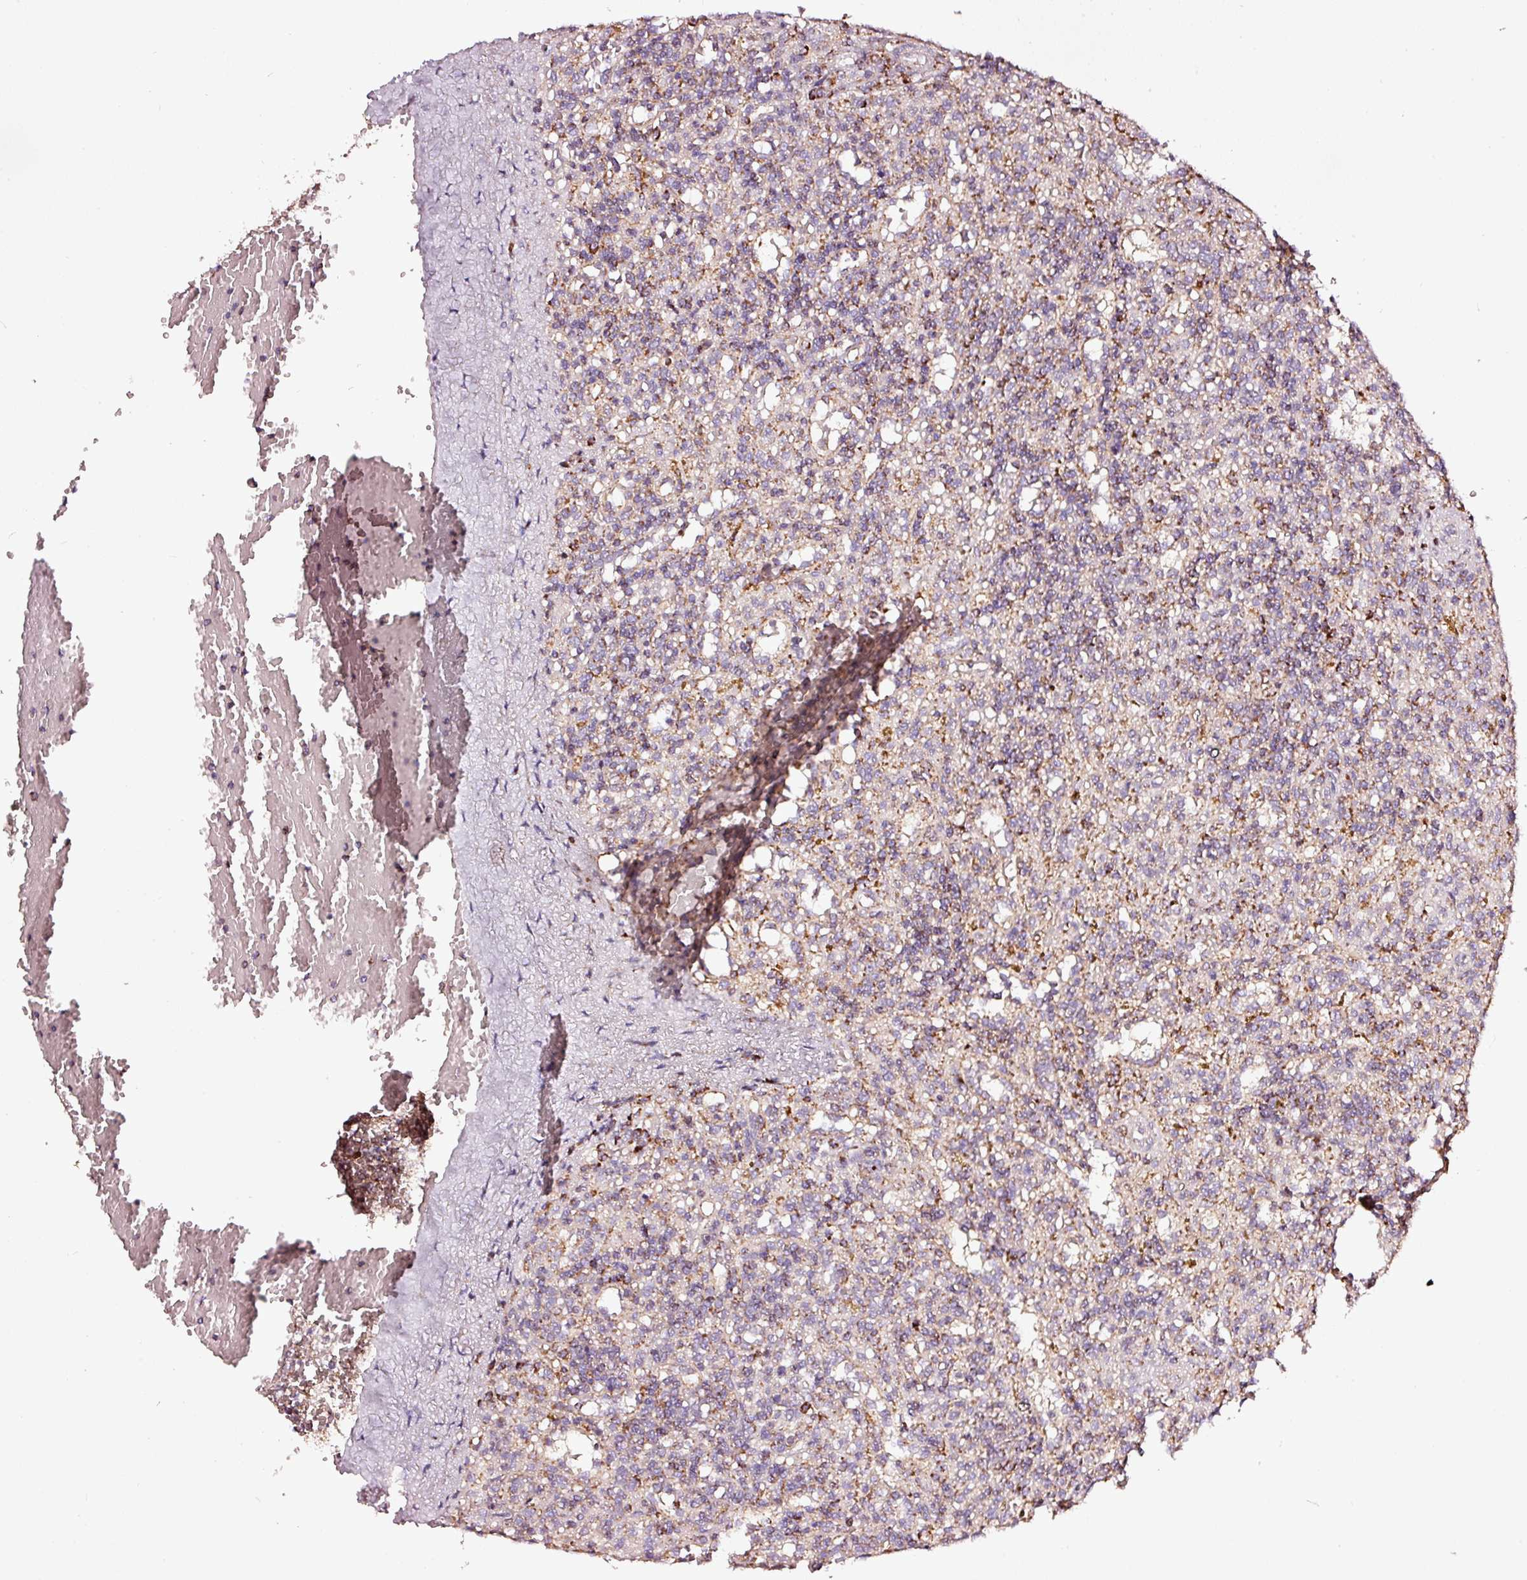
{"staining": {"intensity": "negative", "quantity": "none", "location": "none"}, "tissue": "lymphoma", "cell_type": "Tumor cells", "image_type": "cancer", "snomed": [{"axis": "morphology", "description": "Malignant lymphoma, non-Hodgkin's type, Low grade"}, {"axis": "topography", "description": "Spleen"}], "caption": "This is an immunohistochemistry photomicrograph of lymphoma. There is no positivity in tumor cells.", "gene": "TPM1", "patient": {"sex": "male", "age": 67}}